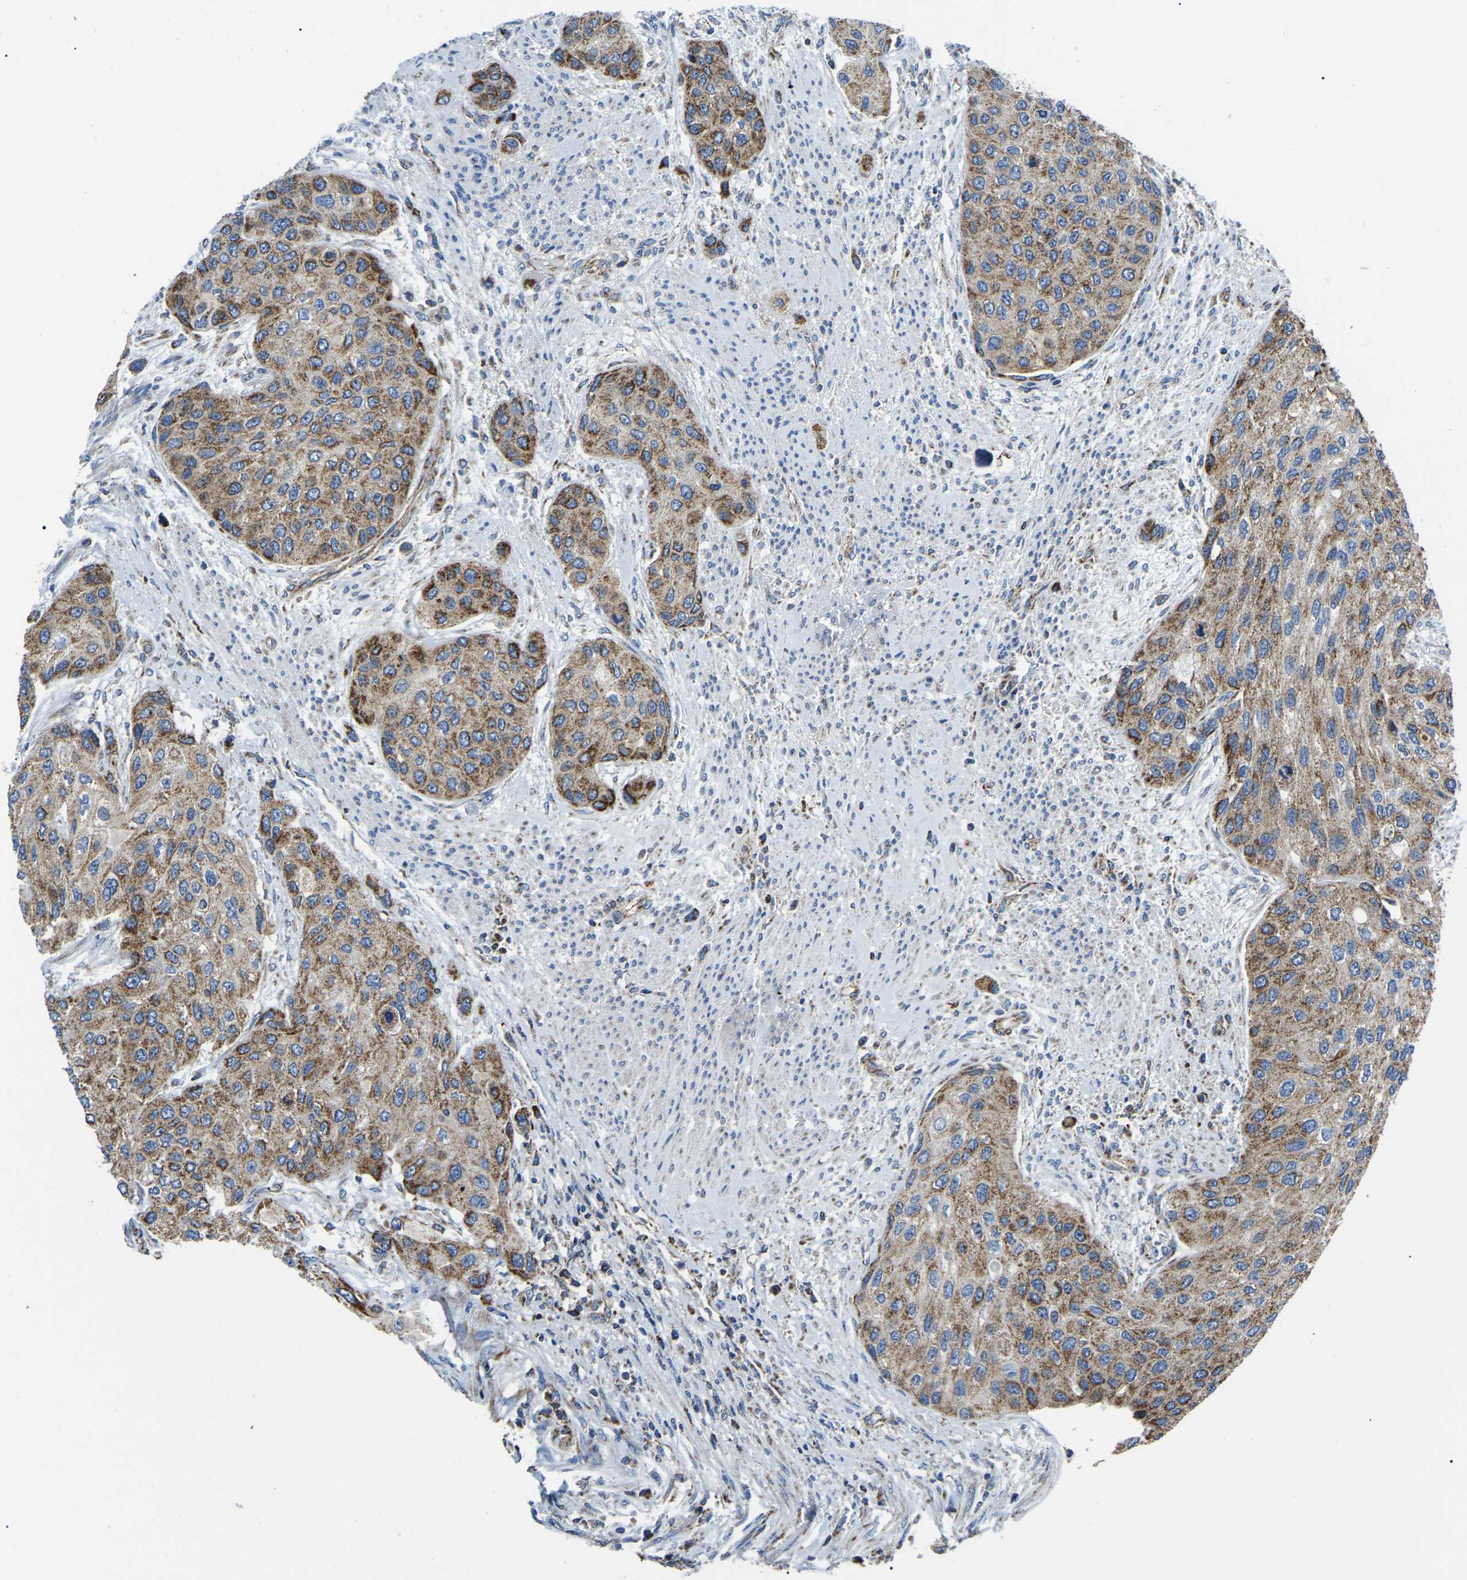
{"staining": {"intensity": "moderate", "quantity": ">75%", "location": "cytoplasmic/membranous"}, "tissue": "urothelial cancer", "cell_type": "Tumor cells", "image_type": "cancer", "snomed": [{"axis": "morphology", "description": "Urothelial carcinoma, High grade"}, {"axis": "topography", "description": "Urinary bladder"}], "caption": "Urothelial cancer stained for a protein (brown) shows moderate cytoplasmic/membranous positive staining in approximately >75% of tumor cells.", "gene": "PPM1E", "patient": {"sex": "female", "age": 56}}